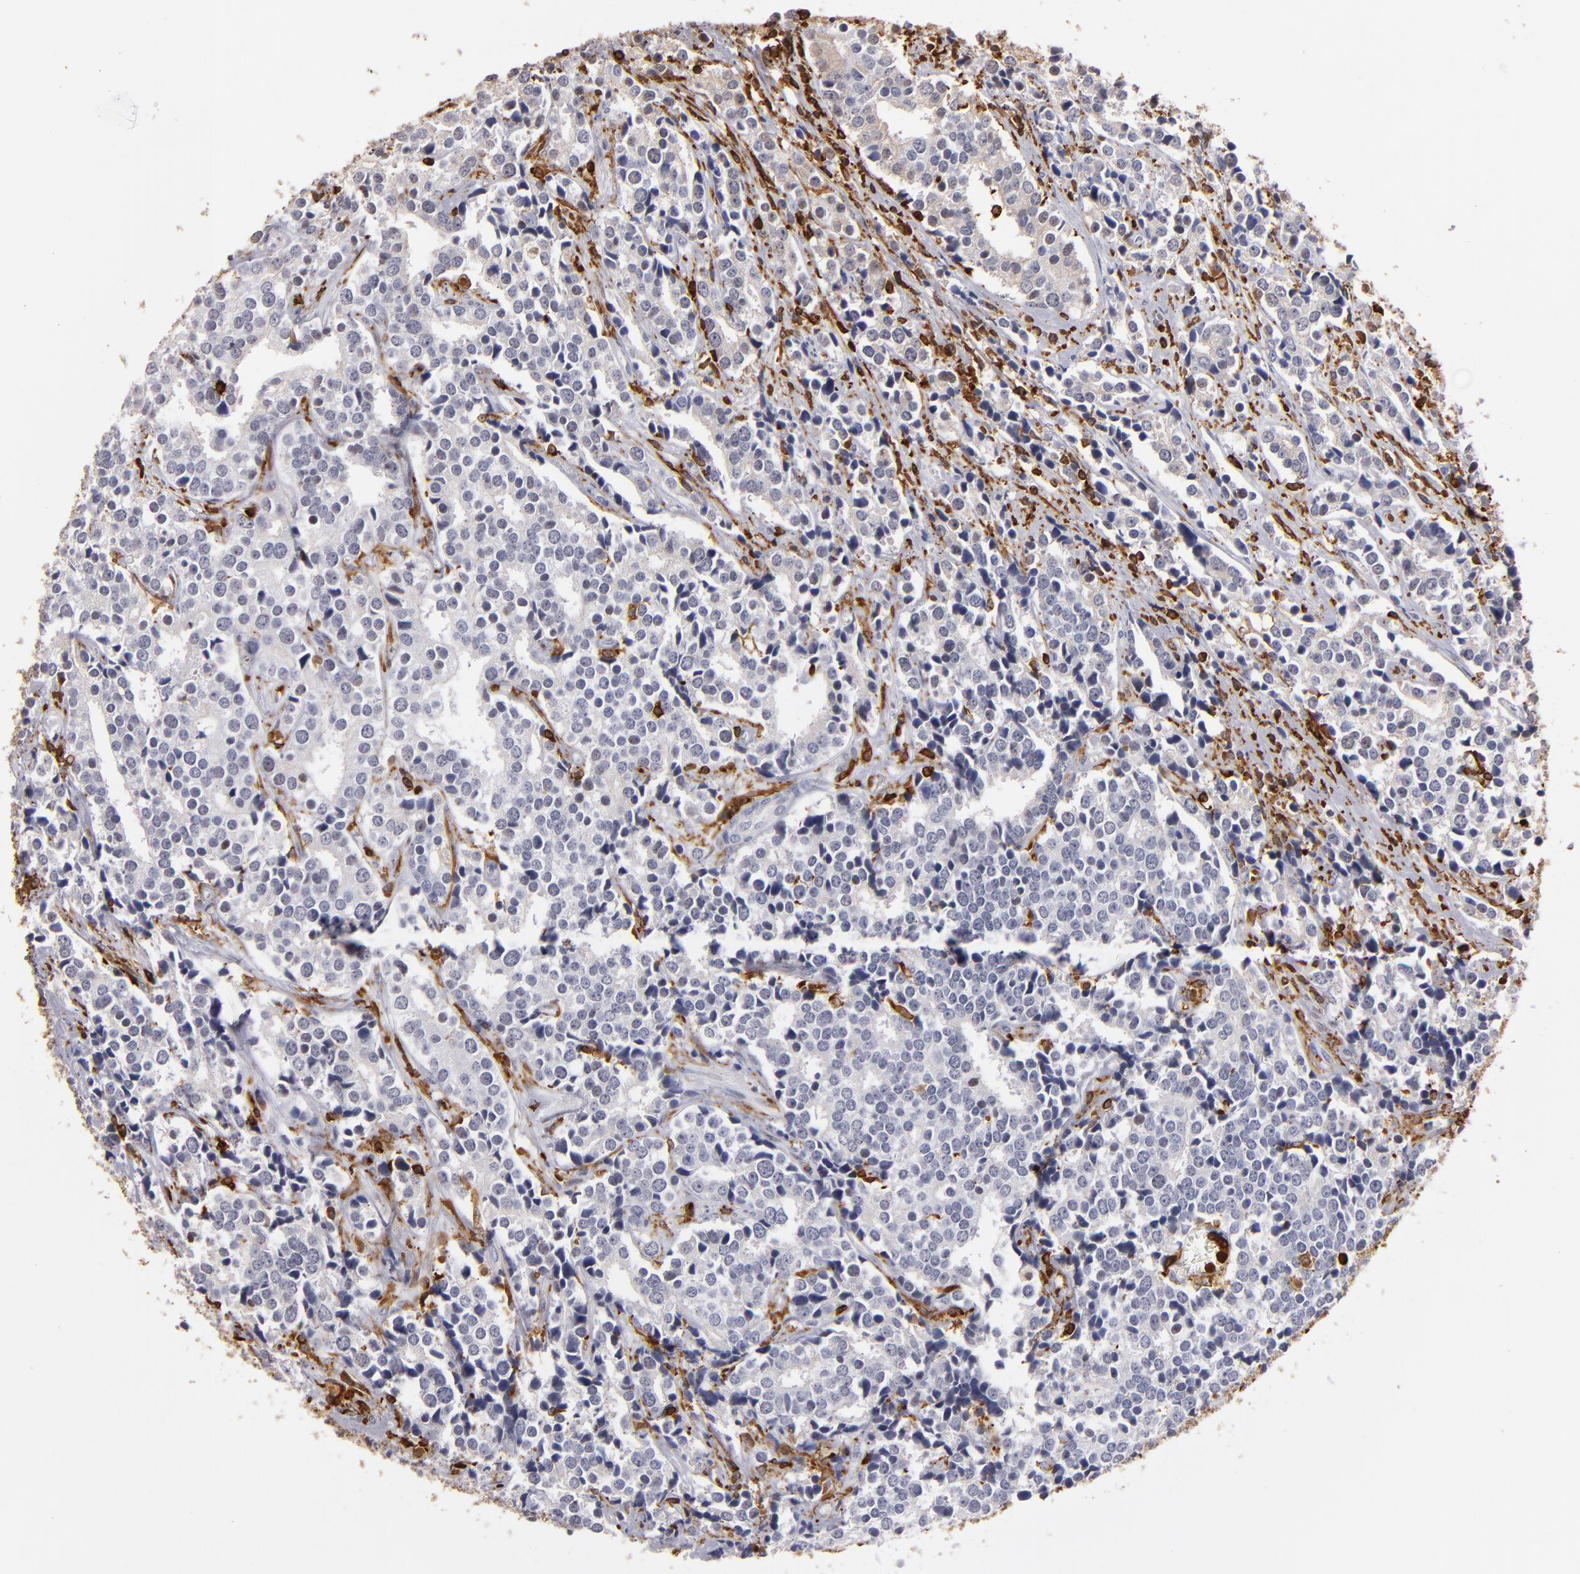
{"staining": {"intensity": "weak", "quantity": "<25%", "location": "cytoplasmic/membranous"}, "tissue": "prostate cancer", "cell_type": "Tumor cells", "image_type": "cancer", "snomed": [{"axis": "morphology", "description": "Adenocarcinoma, High grade"}, {"axis": "topography", "description": "Prostate"}], "caption": "This is an immunohistochemistry (IHC) histopathology image of prostate cancer. There is no staining in tumor cells.", "gene": "WAS", "patient": {"sex": "male", "age": 71}}